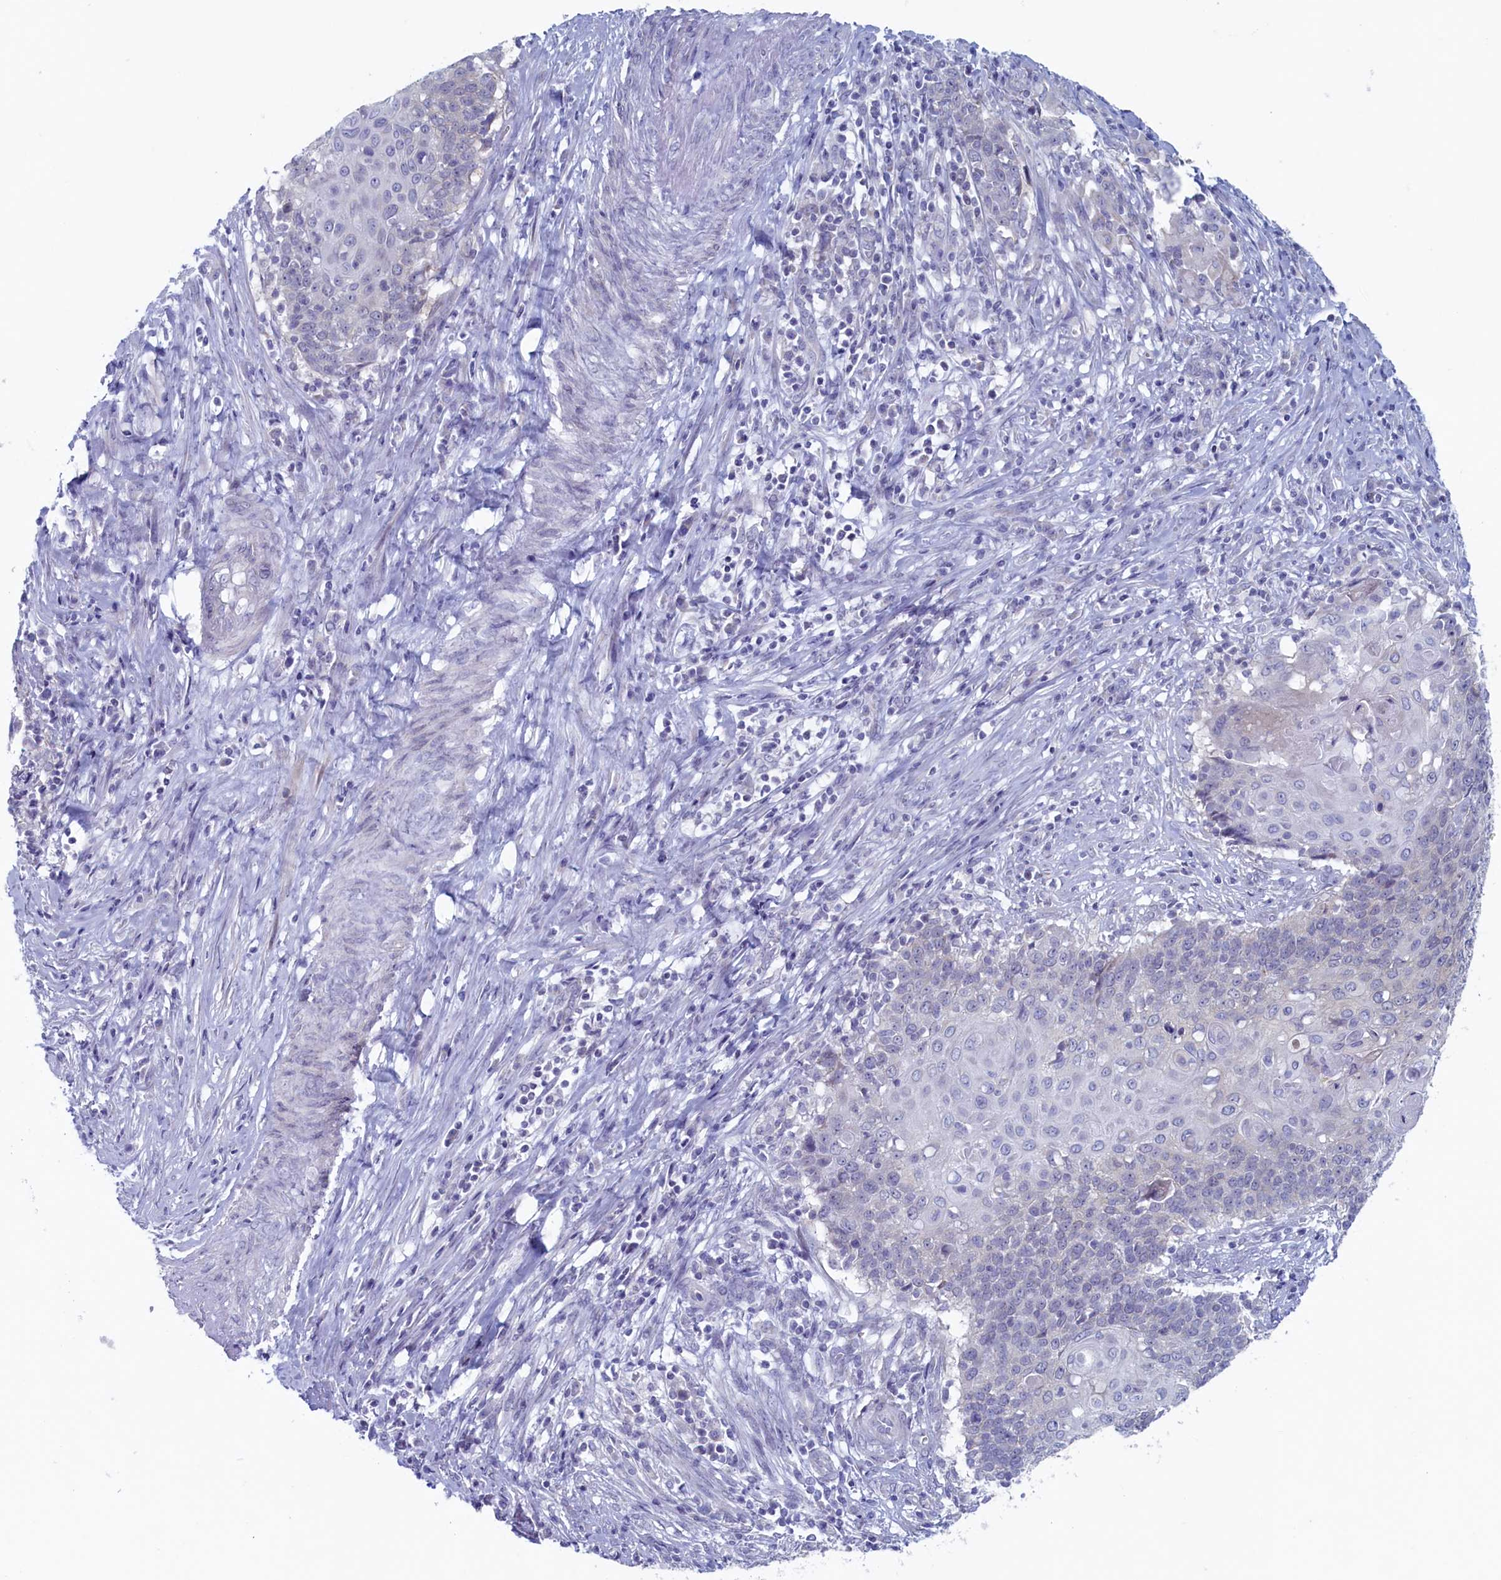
{"staining": {"intensity": "negative", "quantity": "none", "location": "none"}, "tissue": "cervical cancer", "cell_type": "Tumor cells", "image_type": "cancer", "snomed": [{"axis": "morphology", "description": "Squamous cell carcinoma, NOS"}, {"axis": "topography", "description": "Cervix"}], "caption": "High power microscopy image of an IHC histopathology image of cervical cancer, revealing no significant expression in tumor cells.", "gene": "WDR76", "patient": {"sex": "female", "age": 39}}